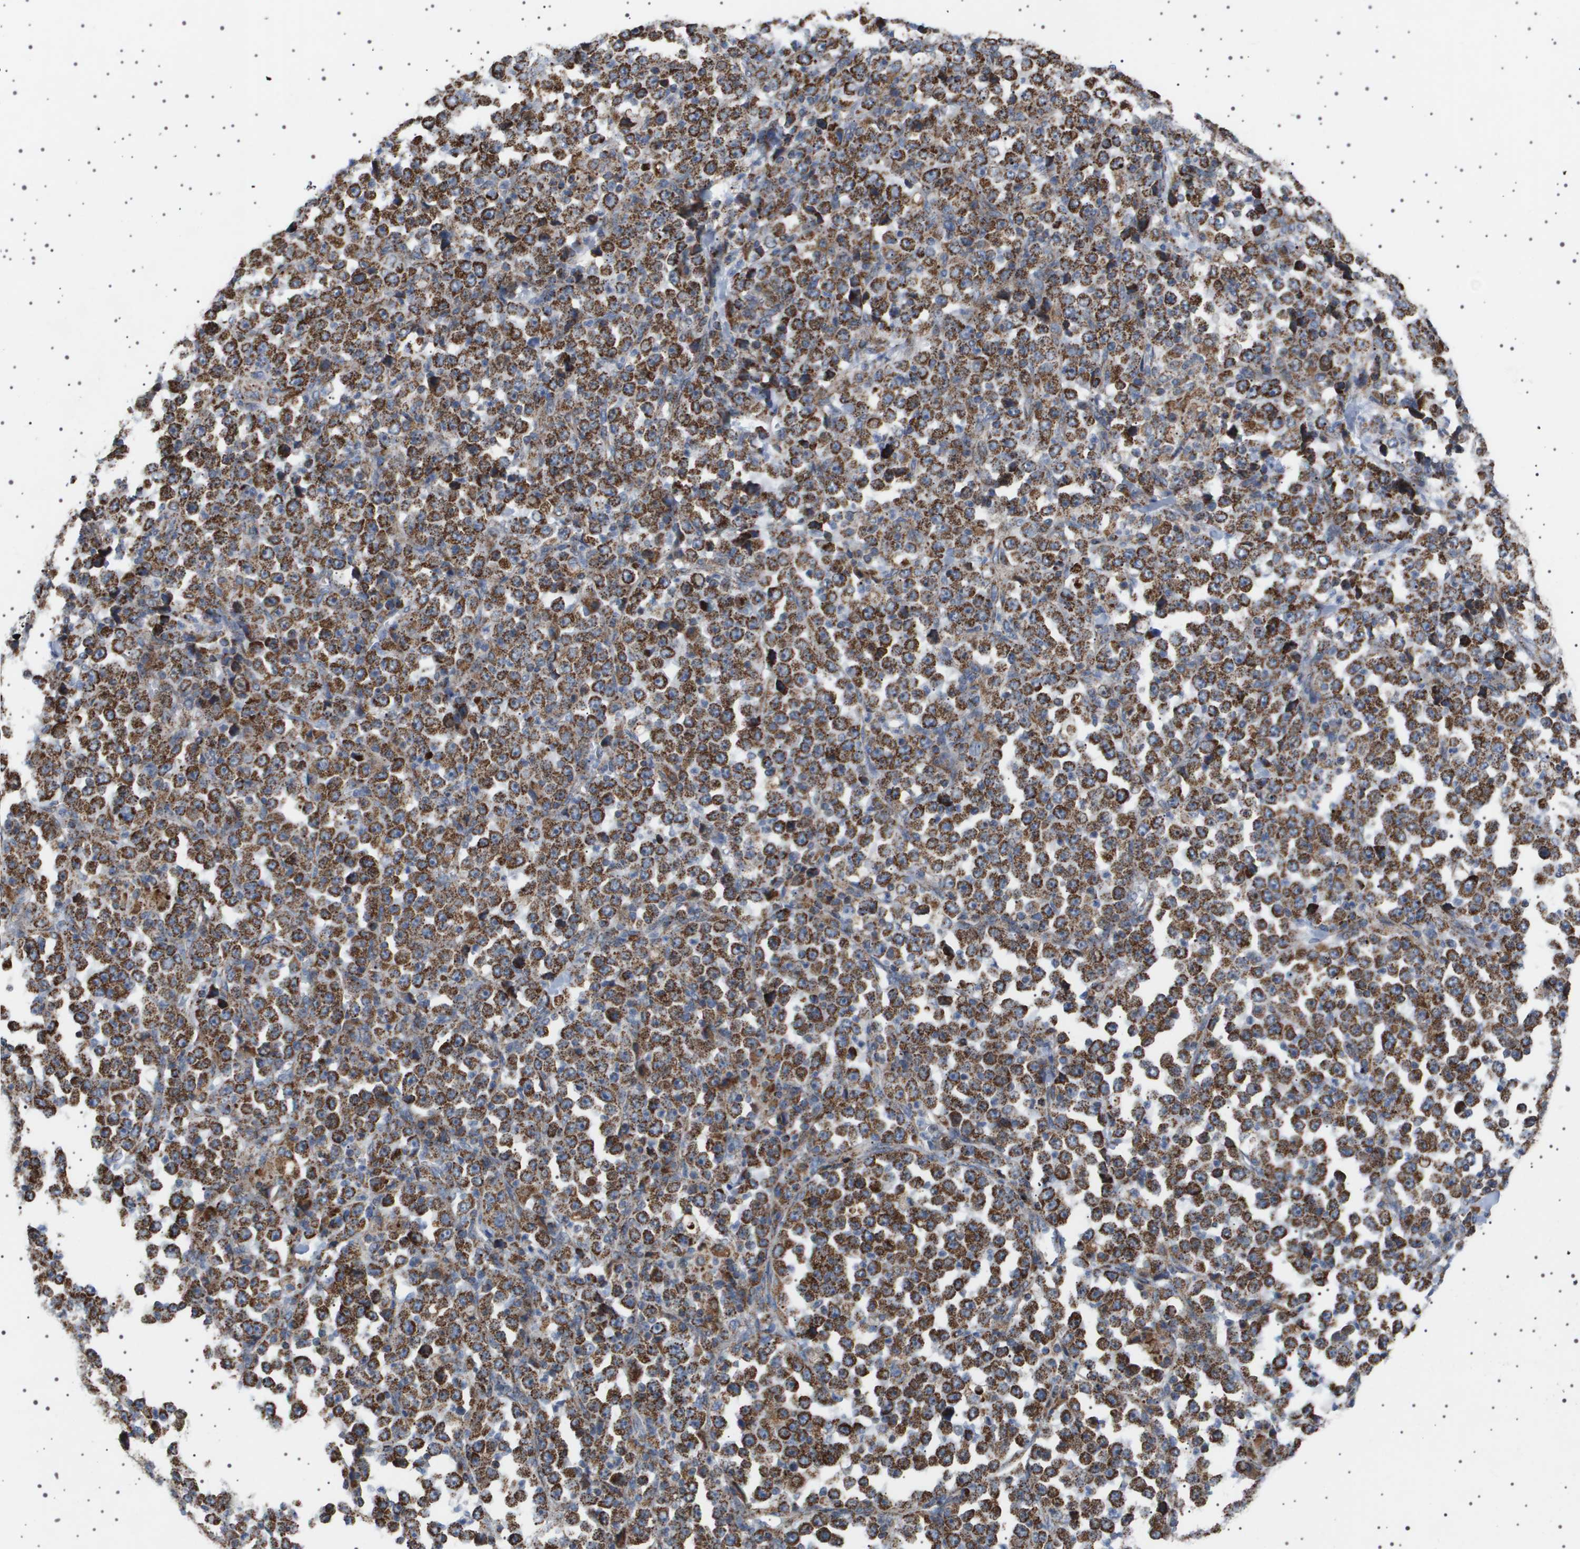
{"staining": {"intensity": "strong", "quantity": ">75%", "location": "cytoplasmic/membranous"}, "tissue": "stomach cancer", "cell_type": "Tumor cells", "image_type": "cancer", "snomed": [{"axis": "morphology", "description": "Normal tissue, NOS"}, {"axis": "morphology", "description": "Adenocarcinoma, NOS"}, {"axis": "topography", "description": "Stomach, upper"}, {"axis": "topography", "description": "Stomach"}], "caption": "Approximately >75% of tumor cells in human stomach adenocarcinoma exhibit strong cytoplasmic/membranous protein staining as visualized by brown immunohistochemical staining.", "gene": "UBXN8", "patient": {"sex": "male", "age": 59}}